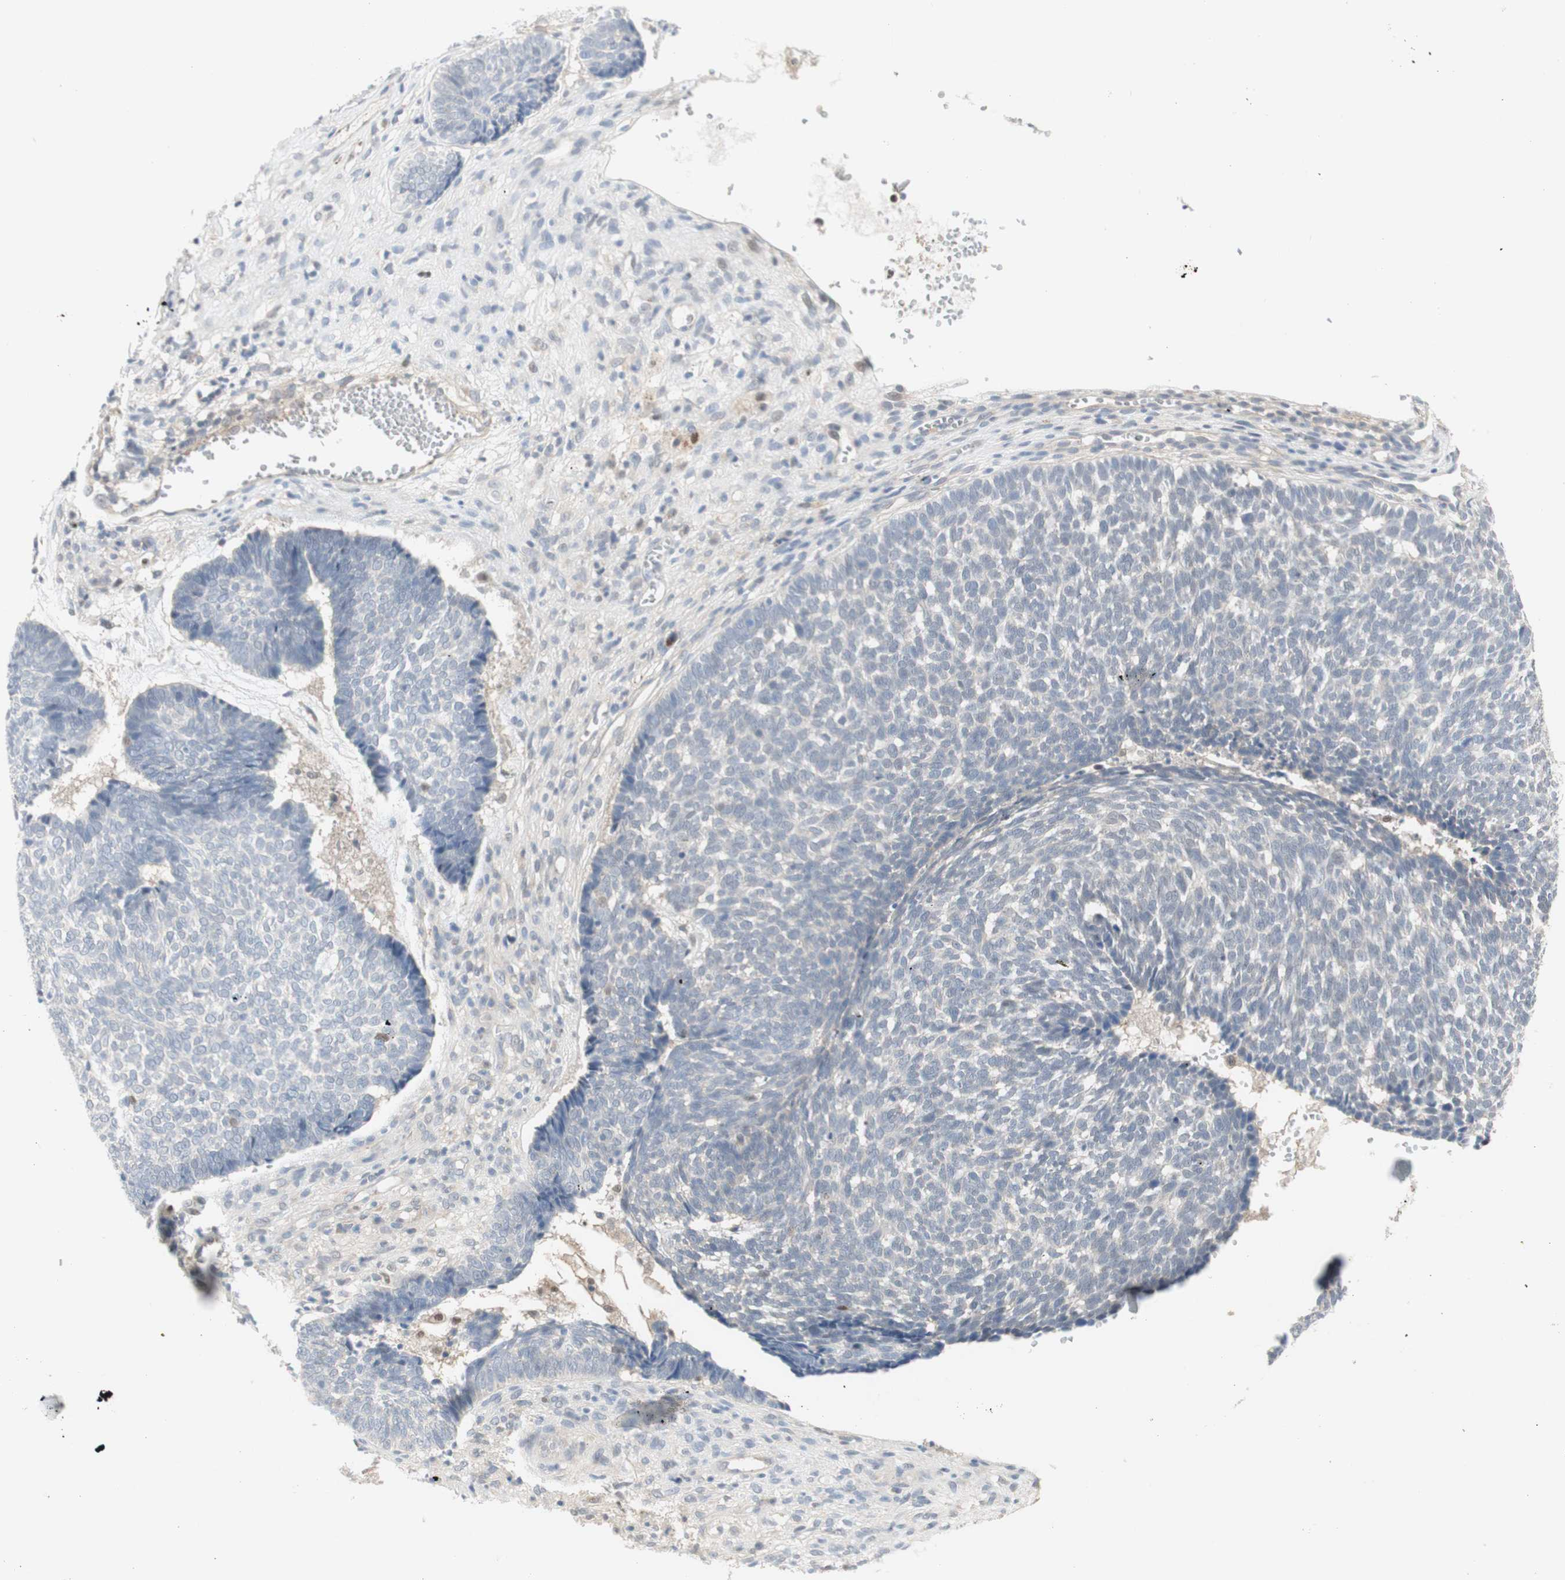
{"staining": {"intensity": "negative", "quantity": "none", "location": "none"}, "tissue": "skin cancer", "cell_type": "Tumor cells", "image_type": "cancer", "snomed": [{"axis": "morphology", "description": "Basal cell carcinoma"}, {"axis": "topography", "description": "Skin"}], "caption": "A high-resolution photomicrograph shows immunohistochemistry staining of skin basal cell carcinoma, which demonstrates no significant staining in tumor cells.", "gene": "RFNG", "patient": {"sex": "male", "age": 84}}